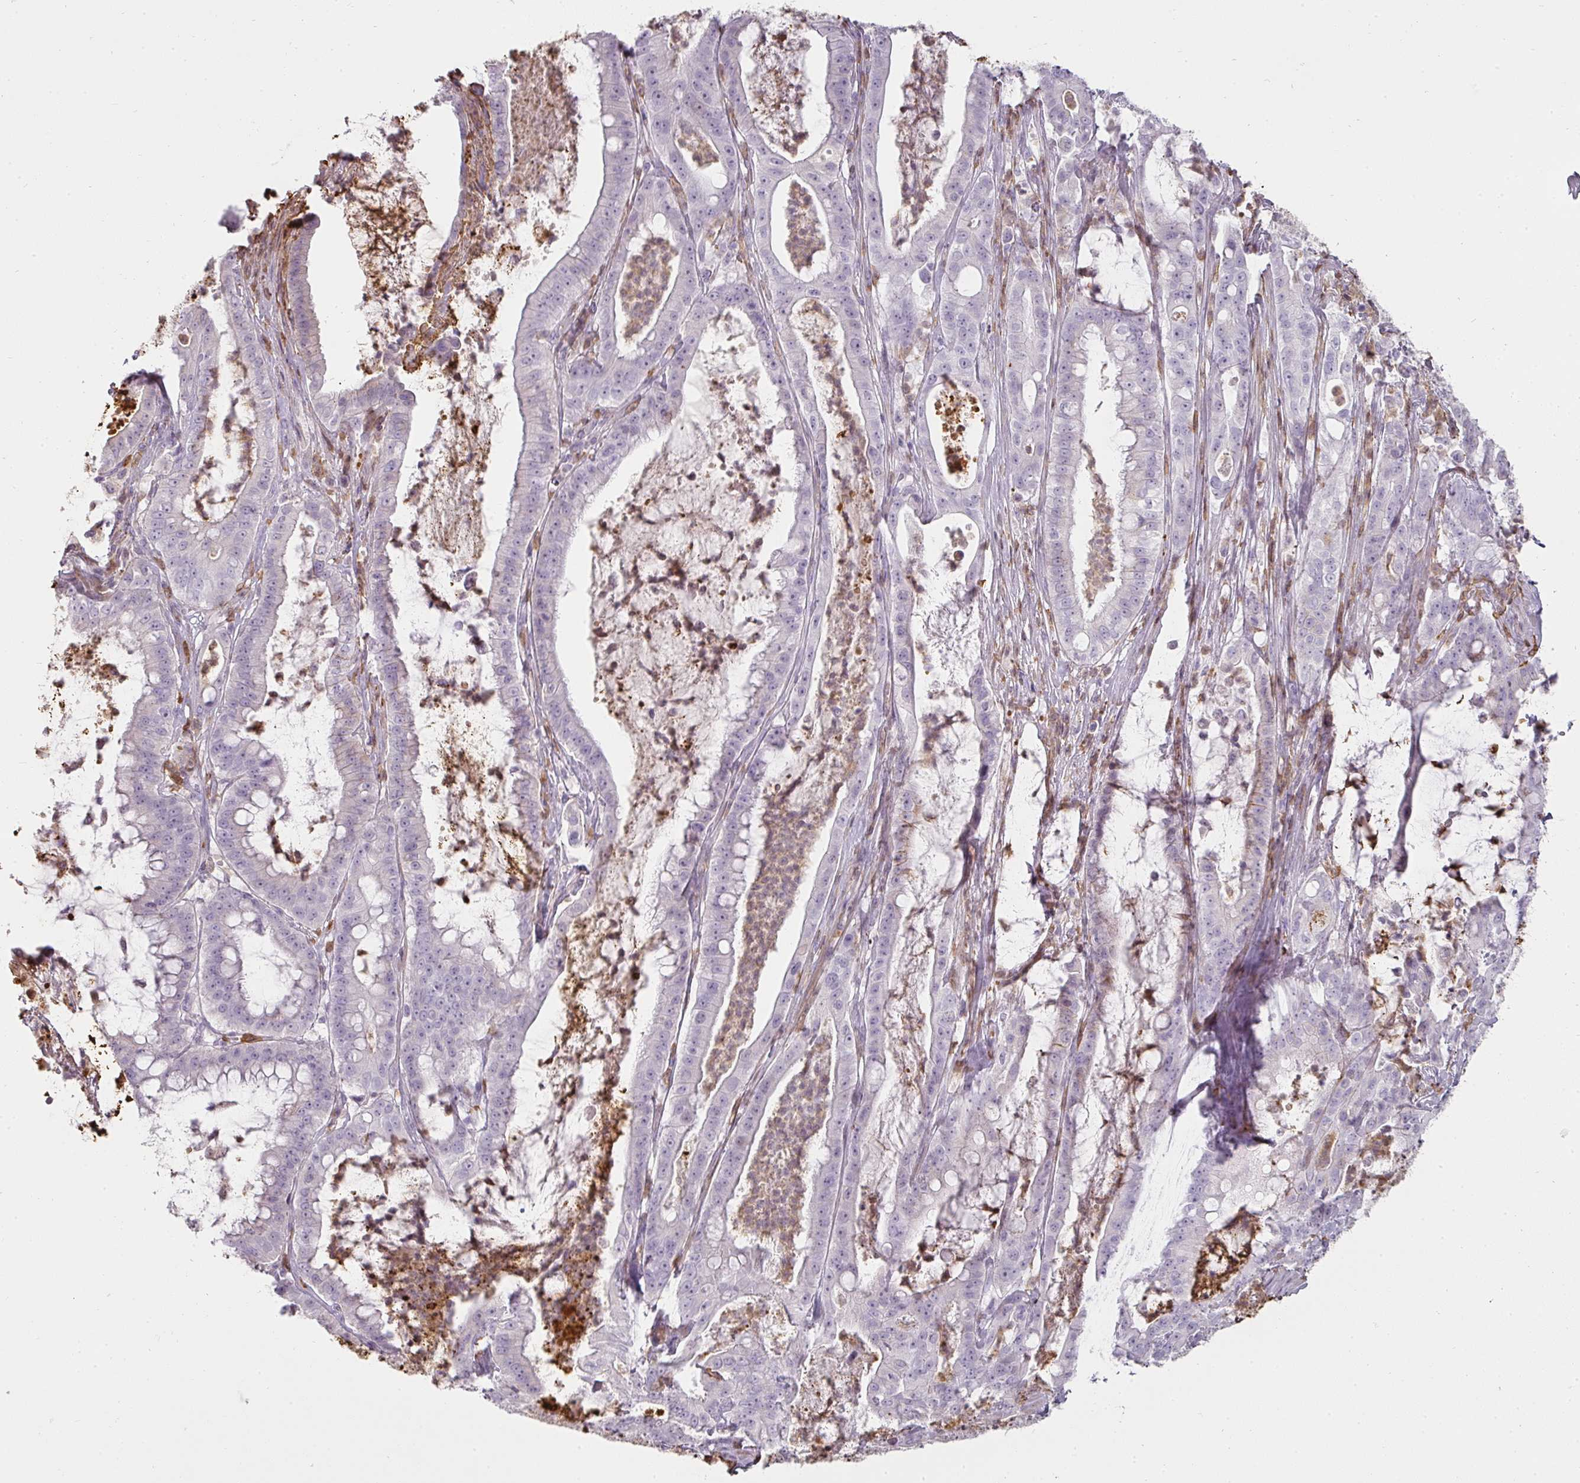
{"staining": {"intensity": "negative", "quantity": "none", "location": "none"}, "tissue": "pancreatic cancer", "cell_type": "Tumor cells", "image_type": "cancer", "snomed": [{"axis": "morphology", "description": "Adenocarcinoma, NOS"}, {"axis": "topography", "description": "Pancreas"}], "caption": "Tumor cells show no significant protein positivity in pancreatic cancer (adenocarcinoma).", "gene": "BIK", "patient": {"sex": "male", "age": 71}}